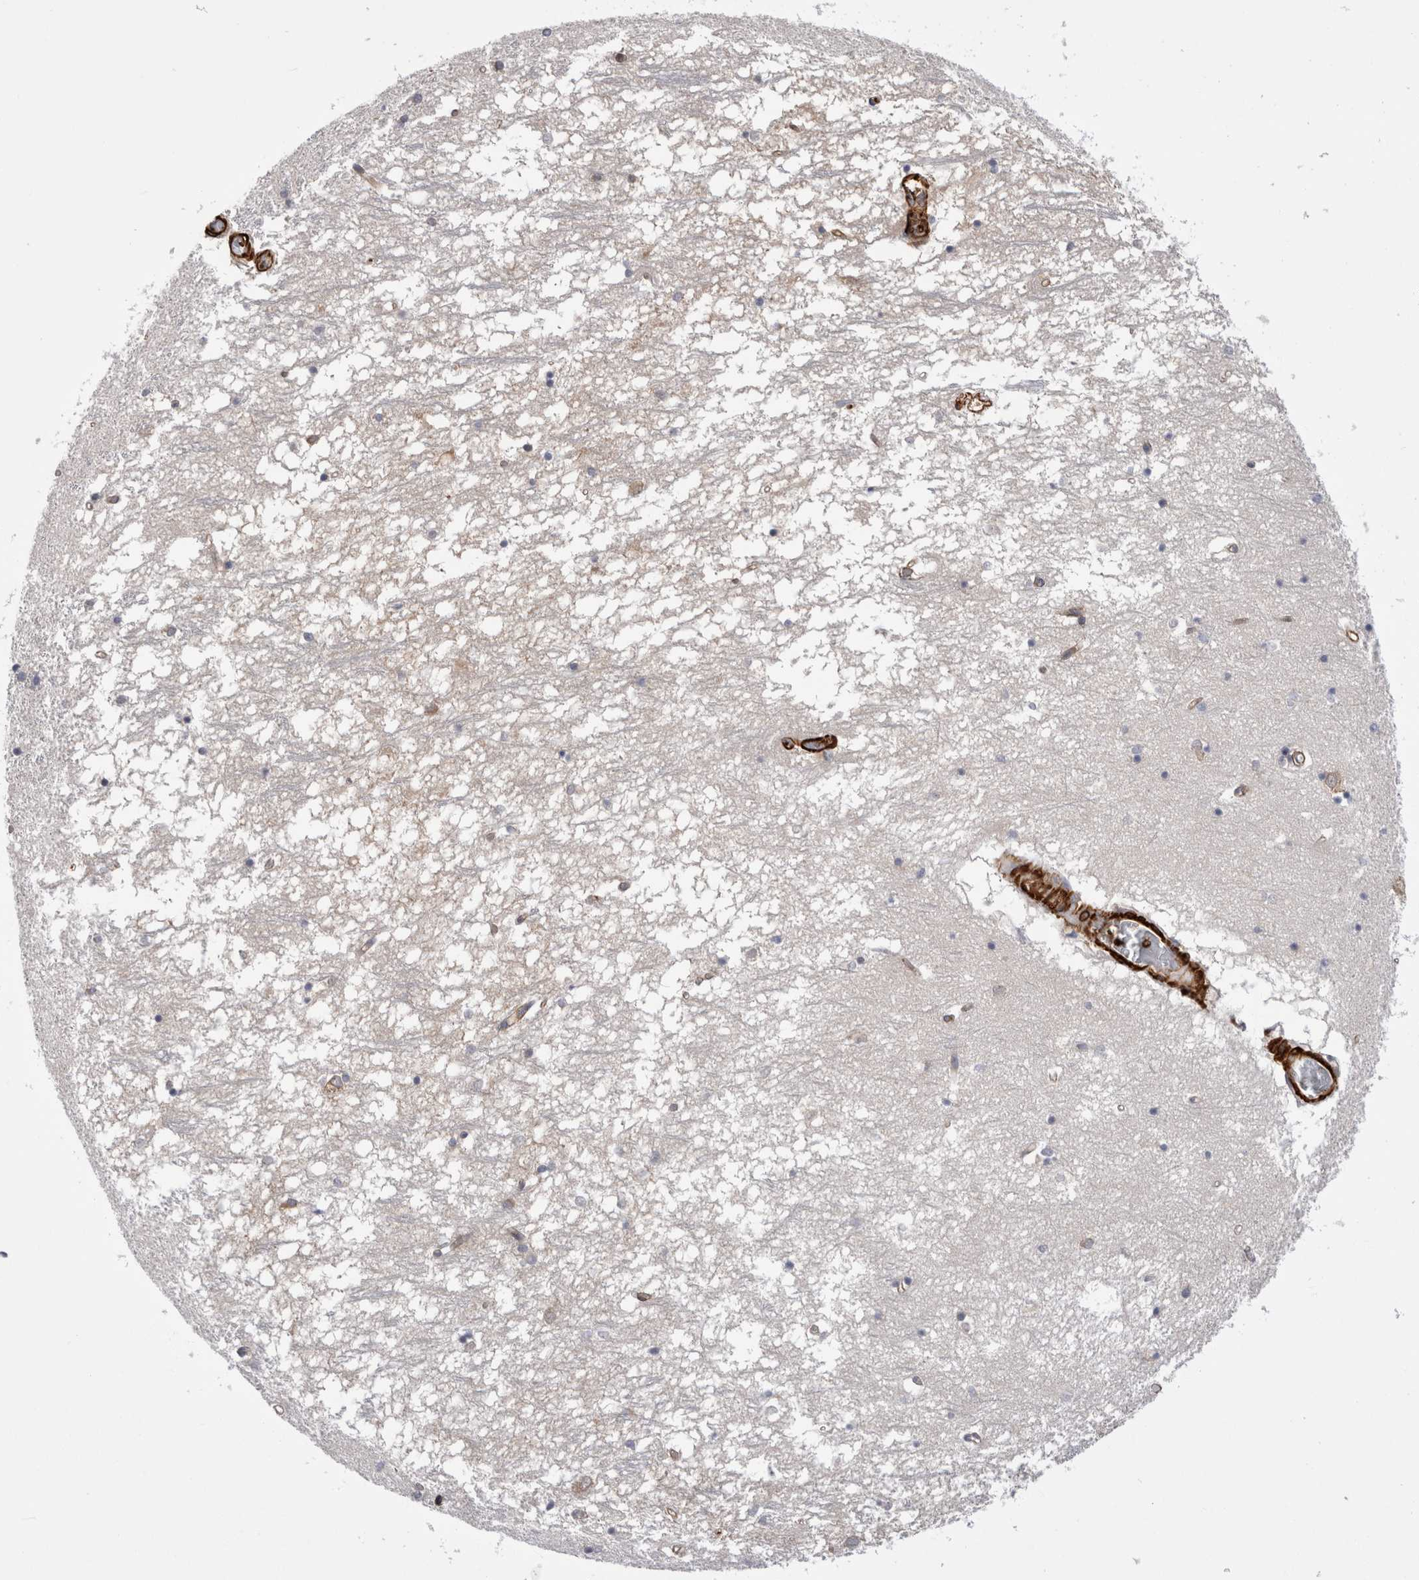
{"staining": {"intensity": "negative", "quantity": "none", "location": "none"}, "tissue": "hippocampus", "cell_type": "Glial cells", "image_type": "normal", "snomed": [{"axis": "morphology", "description": "Normal tissue, NOS"}, {"axis": "topography", "description": "Hippocampus"}], "caption": "Histopathology image shows no protein staining in glial cells of unremarkable hippocampus. Nuclei are stained in blue.", "gene": "EPRS1", "patient": {"sex": "male", "age": 70}}